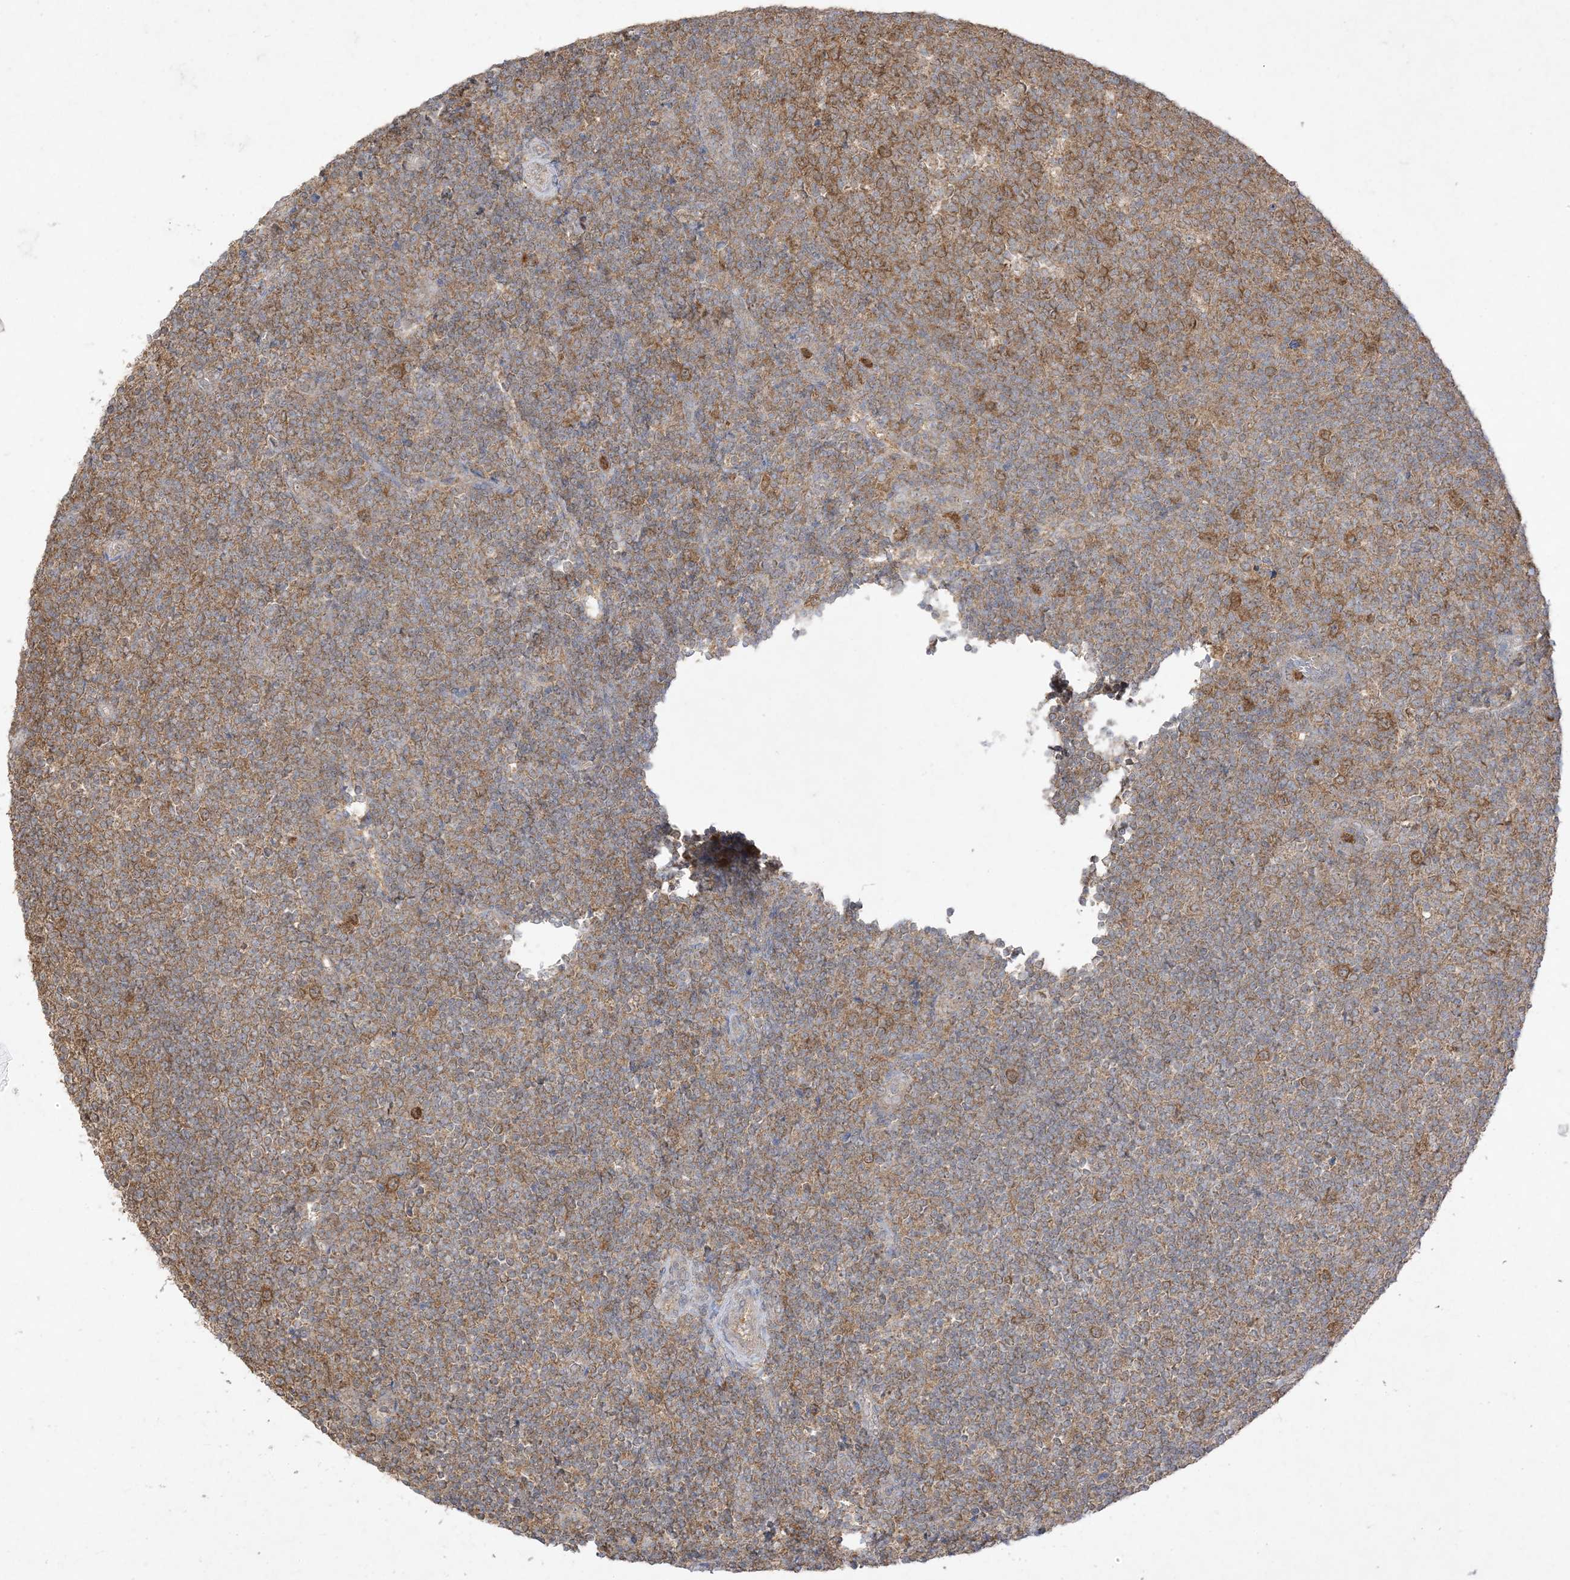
{"staining": {"intensity": "moderate", "quantity": ">75%", "location": "cytoplasmic/membranous"}, "tissue": "tonsil", "cell_type": "Germinal center cells", "image_type": "normal", "snomed": [{"axis": "morphology", "description": "Normal tissue, NOS"}, {"axis": "topography", "description": "Tonsil"}], "caption": "Brown immunohistochemical staining in unremarkable human tonsil exhibits moderate cytoplasmic/membranous expression in about >75% of germinal center cells.", "gene": "UBE2C", "patient": {"sex": "female", "age": 19}}